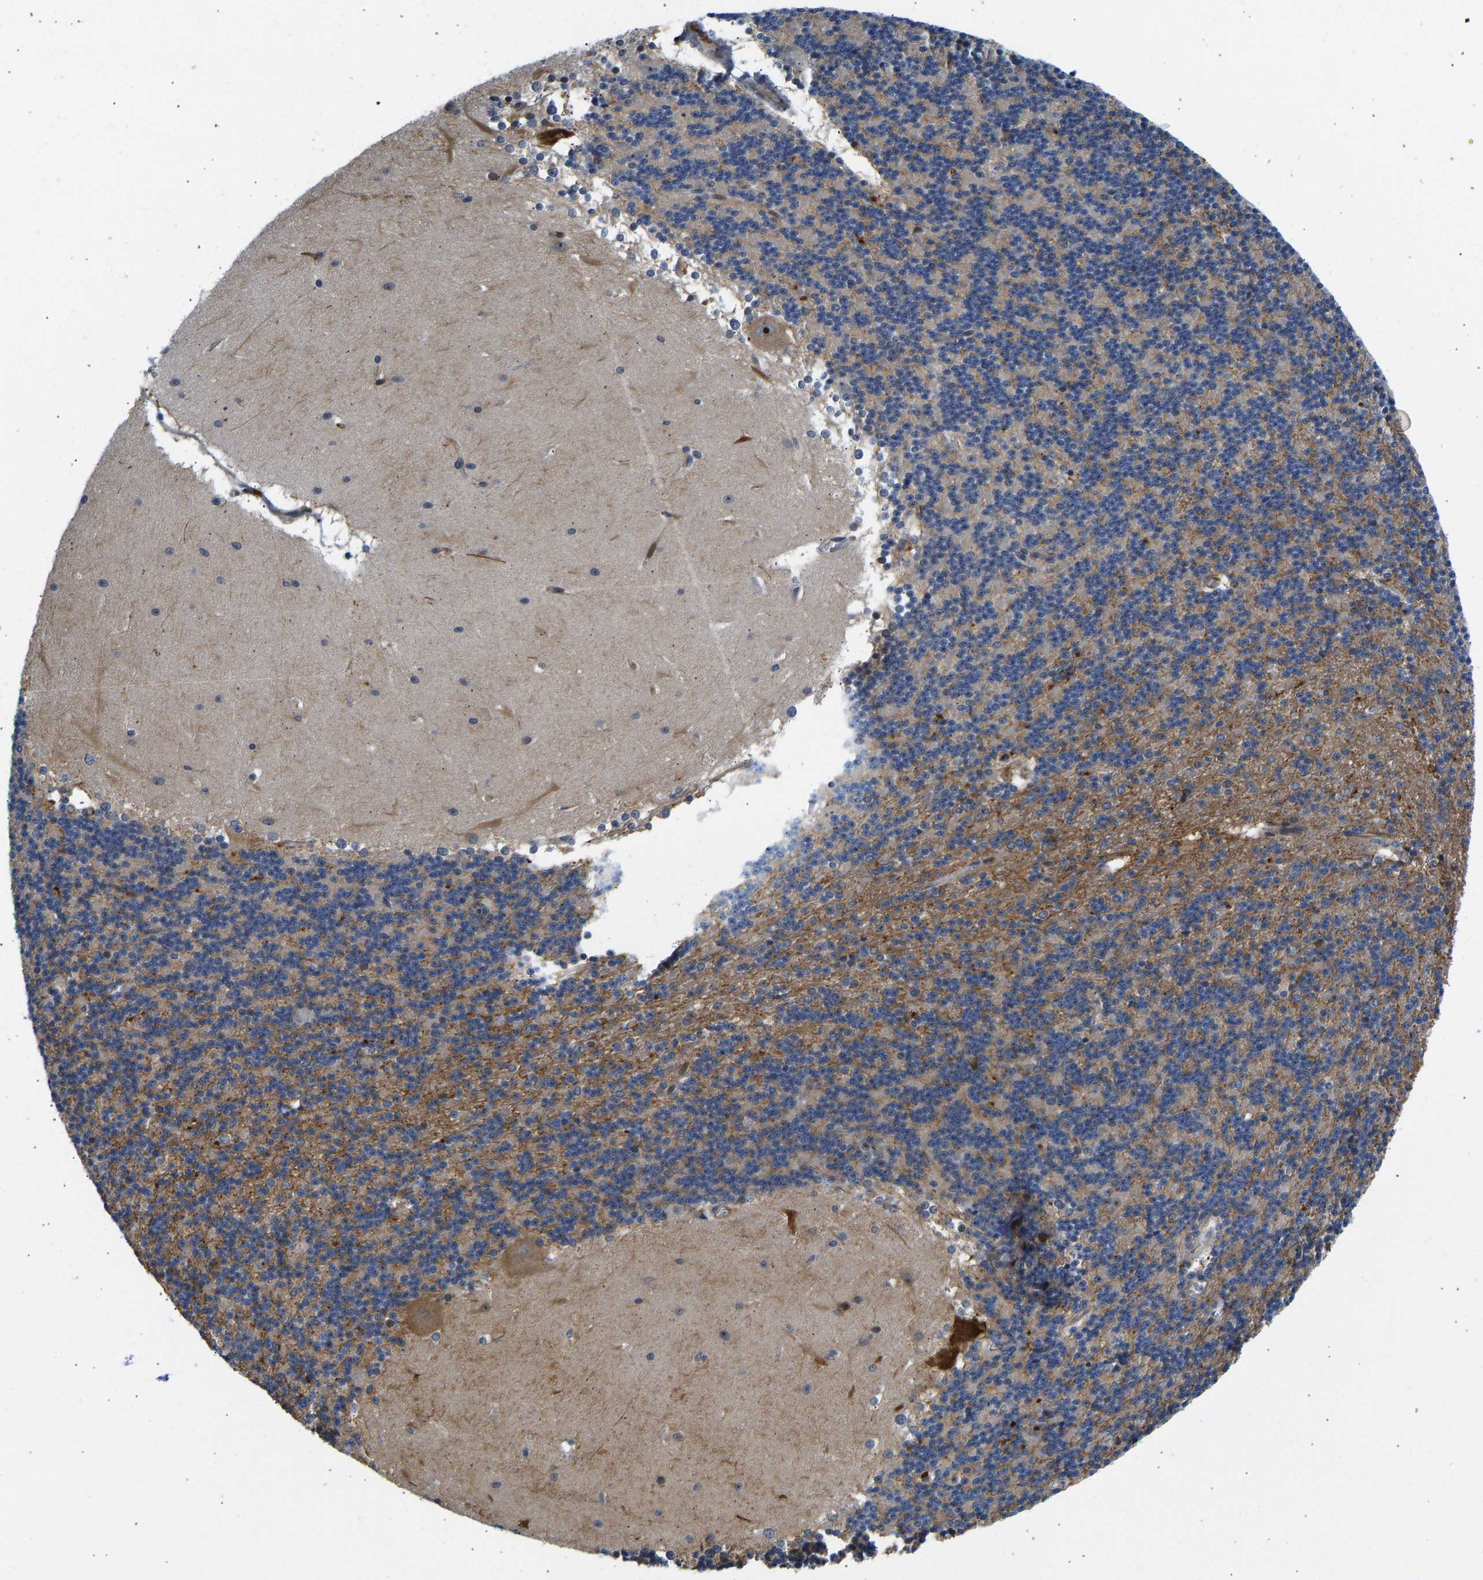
{"staining": {"intensity": "moderate", "quantity": "<25%", "location": "cytoplasmic/membranous"}, "tissue": "cerebellum", "cell_type": "Cells in granular layer", "image_type": "normal", "snomed": [{"axis": "morphology", "description": "Normal tissue, NOS"}, {"axis": "topography", "description": "Cerebellum"}], "caption": "Cells in granular layer demonstrate low levels of moderate cytoplasmic/membranous staining in about <25% of cells in unremarkable cerebellum.", "gene": "RESF1", "patient": {"sex": "female", "age": 19}}